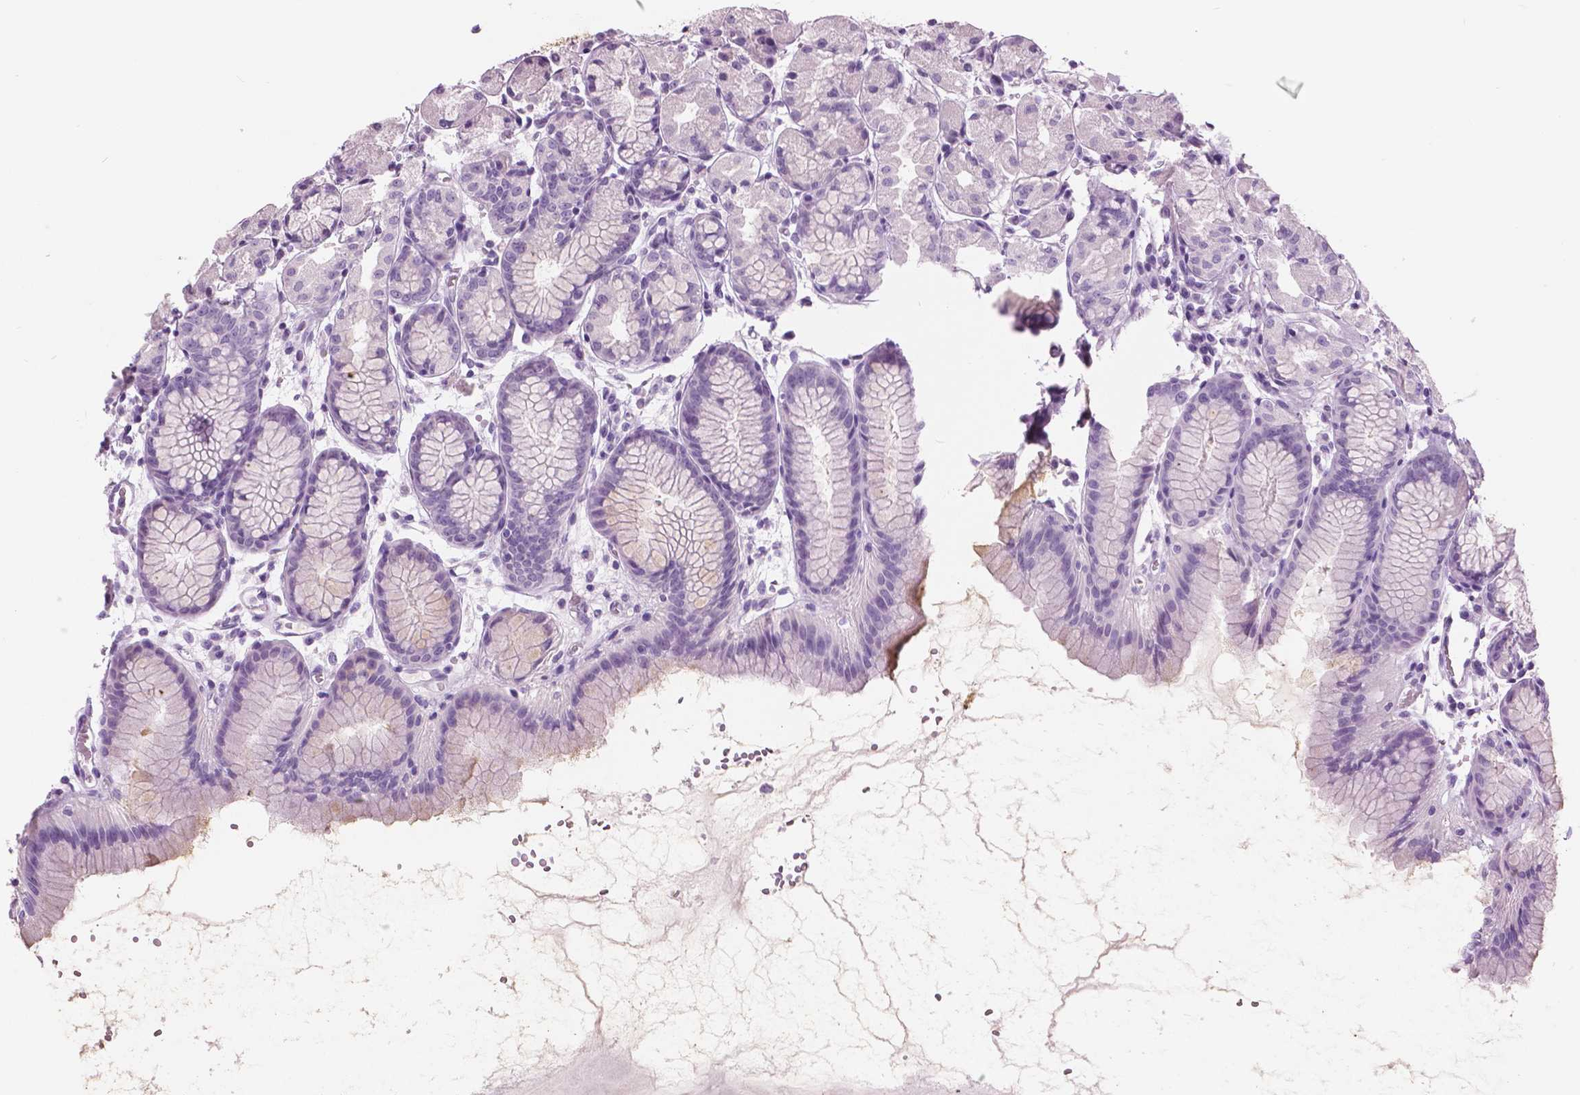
{"staining": {"intensity": "negative", "quantity": "none", "location": "none"}, "tissue": "stomach", "cell_type": "Glandular cells", "image_type": "normal", "snomed": [{"axis": "morphology", "description": "Normal tissue, NOS"}, {"axis": "topography", "description": "Stomach, upper"}], "caption": "Glandular cells are negative for brown protein staining in normal stomach. (DAB (3,3'-diaminobenzidine) immunohistochemistry visualized using brightfield microscopy, high magnification).", "gene": "SFTPD", "patient": {"sex": "male", "age": 47}}